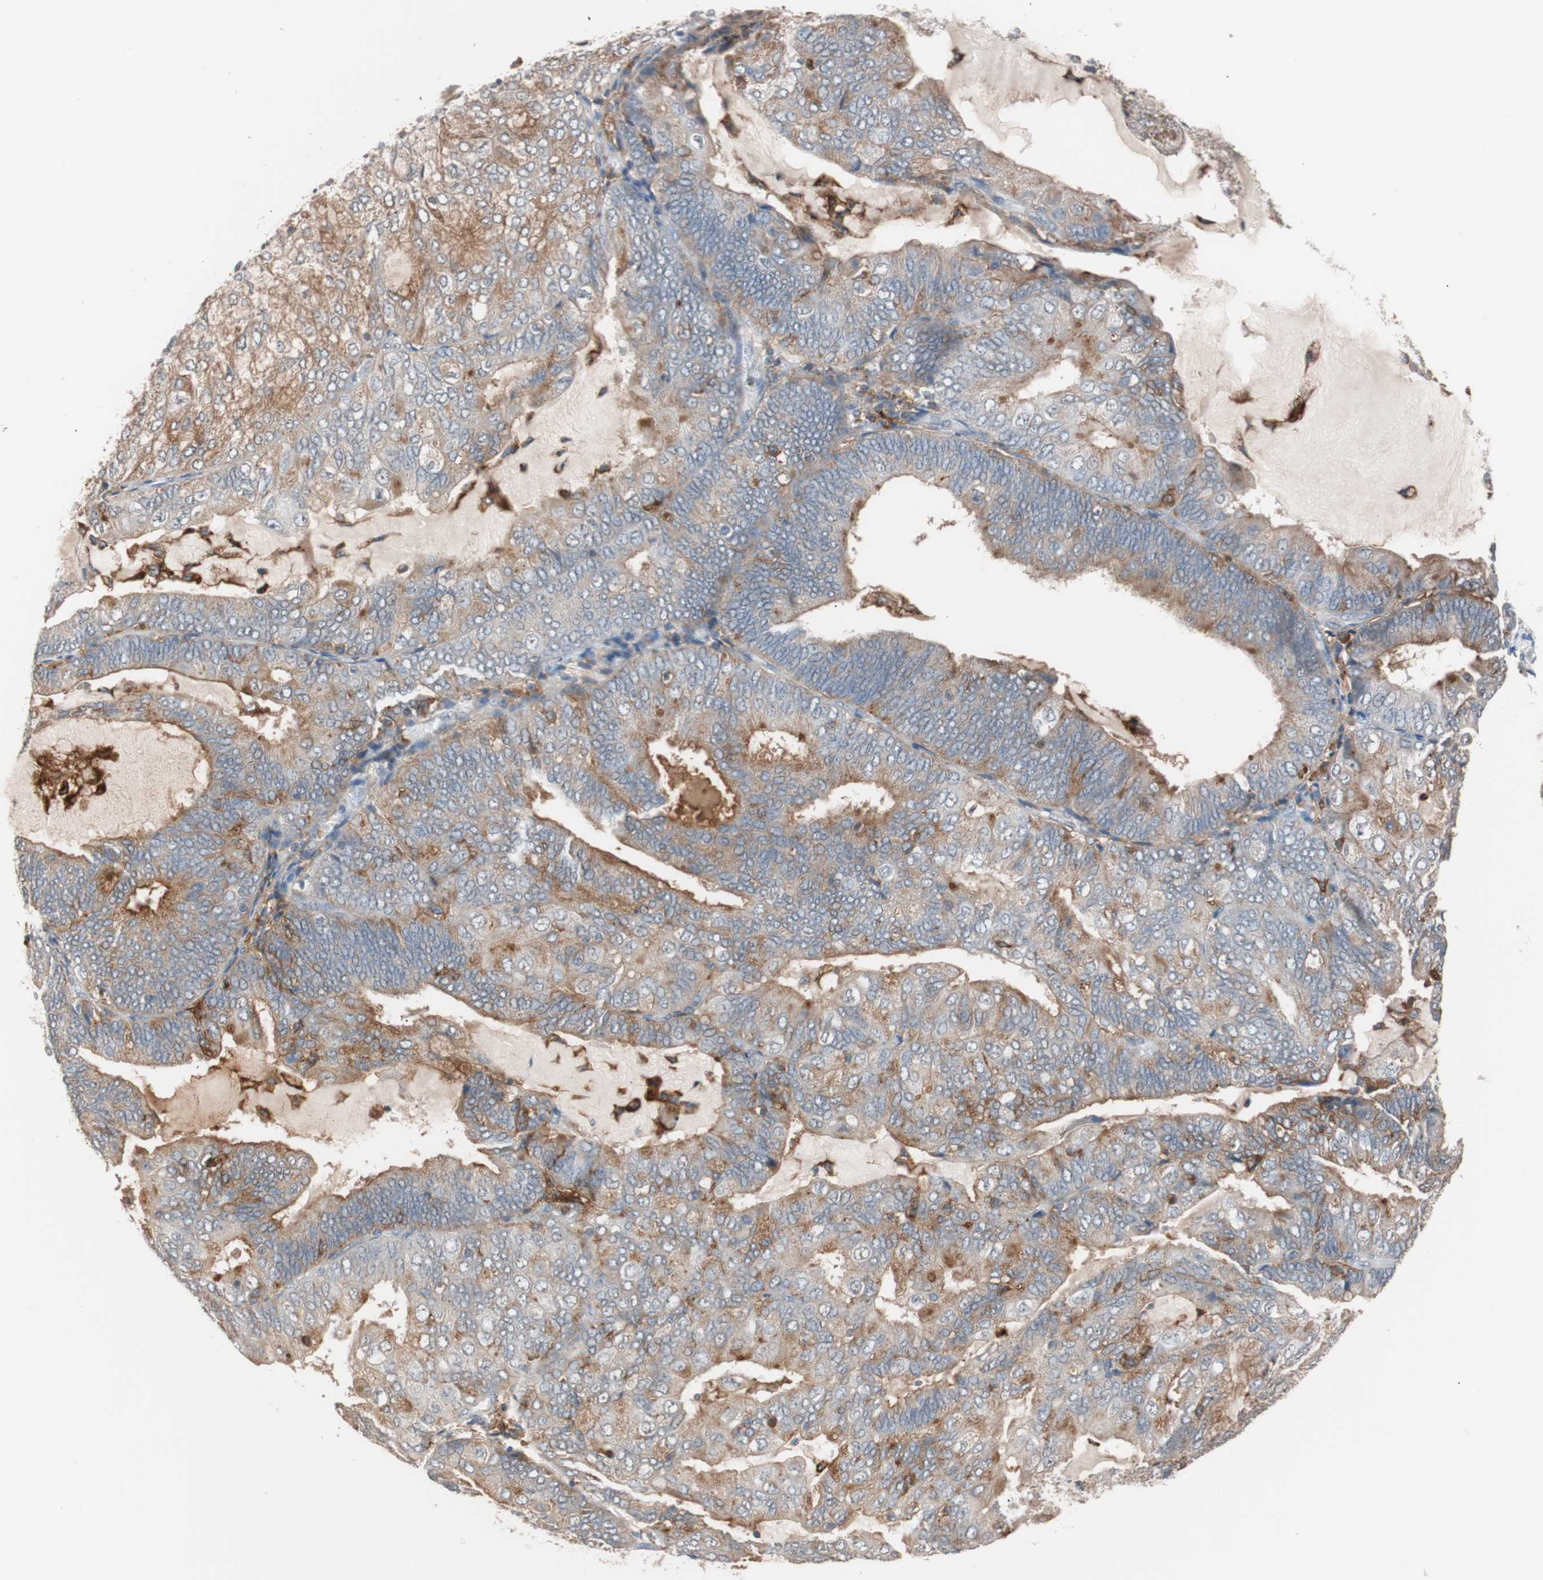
{"staining": {"intensity": "weak", "quantity": "25%-75%", "location": "cytoplasmic/membranous"}, "tissue": "endometrial cancer", "cell_type": "Tumor cells", "image_type": "cancer", "snomed": [{"axis": "morphology", "description": "Adenocarcinoma, NOS"}, {"axis": "topography", "description": "Endometrium"}], "caption": "Immunohistochemical staining of endometrial cancer displays low levels of weak cytoplasmic/membranous protein staining in about 25%-75% of tumor cells. Using DAB (3,3'-diaminobenzidine) (brown) and hematoxylin (blue) stains, captured at high magnification using brightfield microscopy.", "gene": "LITAF", "patient": {"sex": "female", "age": 81}}